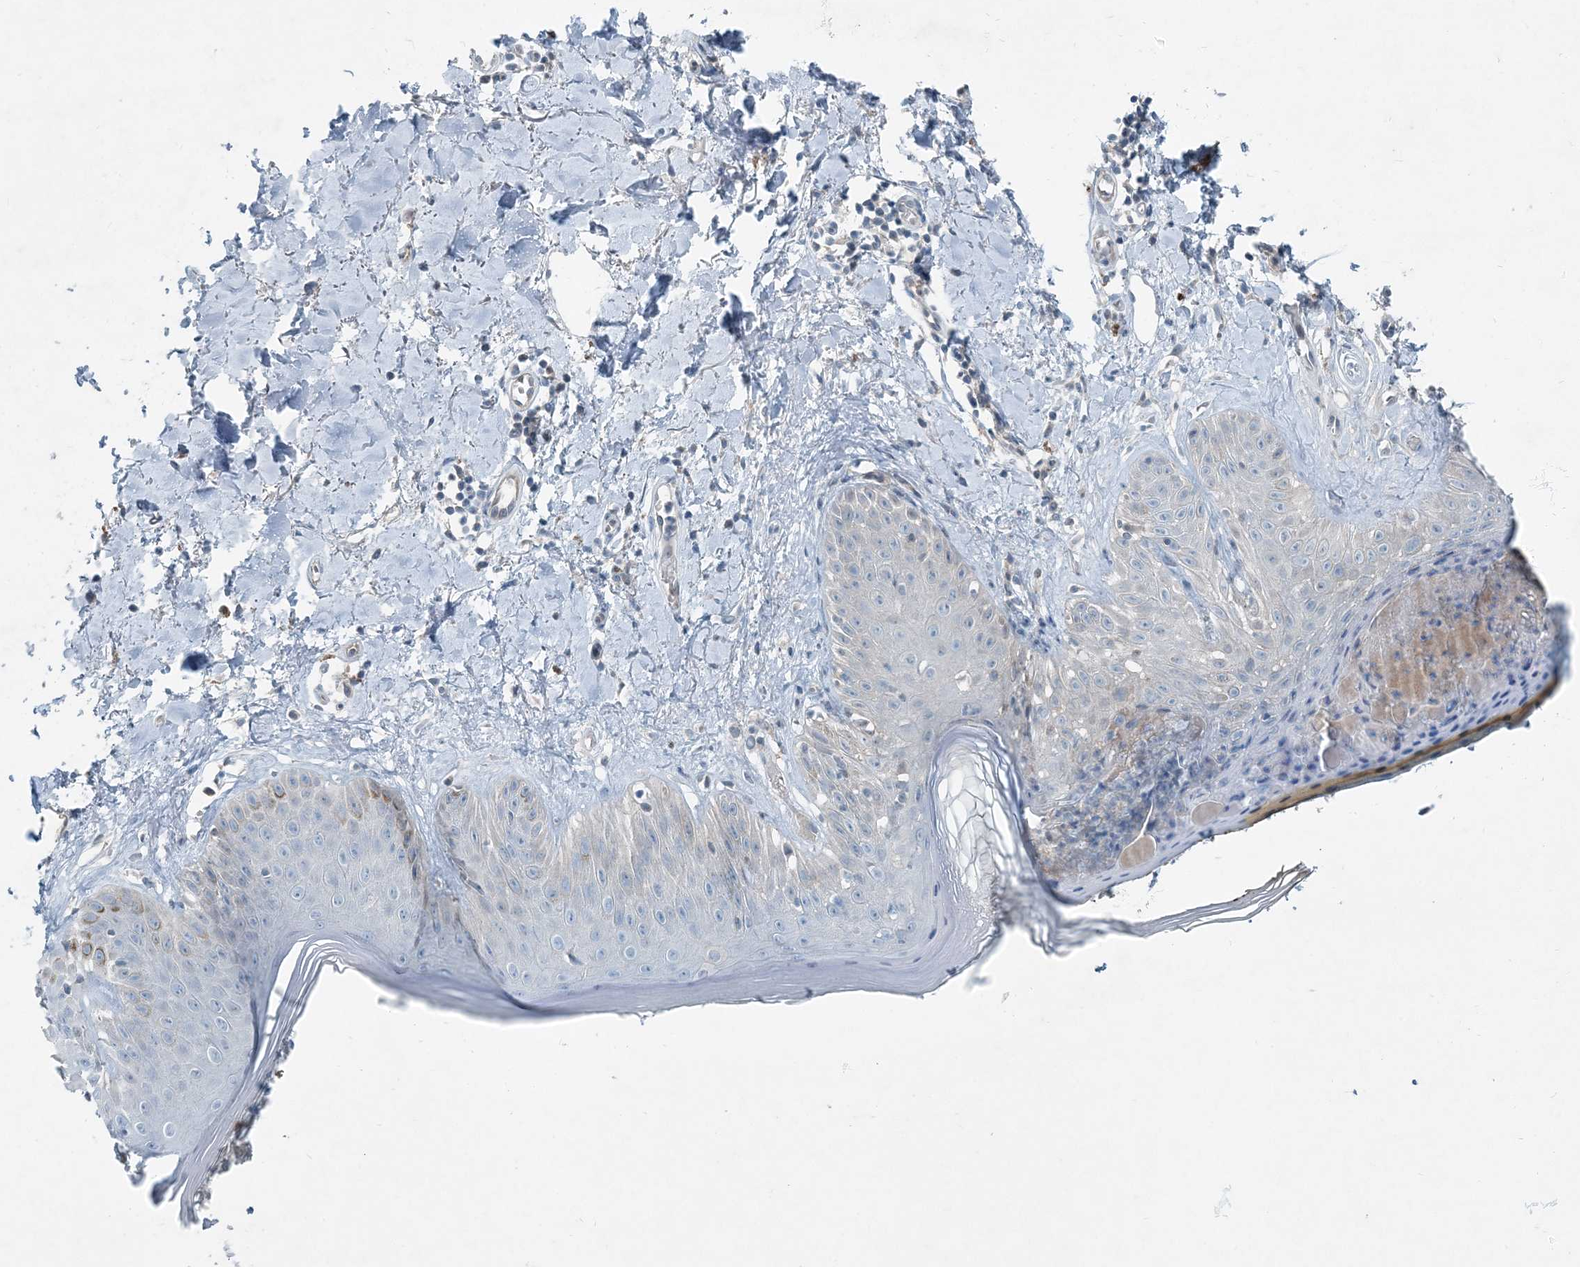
{"staining": {"intensity": "negative", "quantity": "none", "location": "none"}, "tissue": "skin", "cell_type": "Fibroblasts", "image_type": "normal", "snomed": [{"axis": "morphology", "description": "Normal tissue, NOS"}, {"axis": "topography", "description": "Skin"}], "caption": "Immunohistochemistry of normal human skin demonstrates no staining in fibroblasts. (Brightfield microscopy of DAB (3,3'-diaminobenzidine) immunohistochemistry at high magnification).", "gene": "ARMH1", "patient": {"sex": "female", "age": 64}}